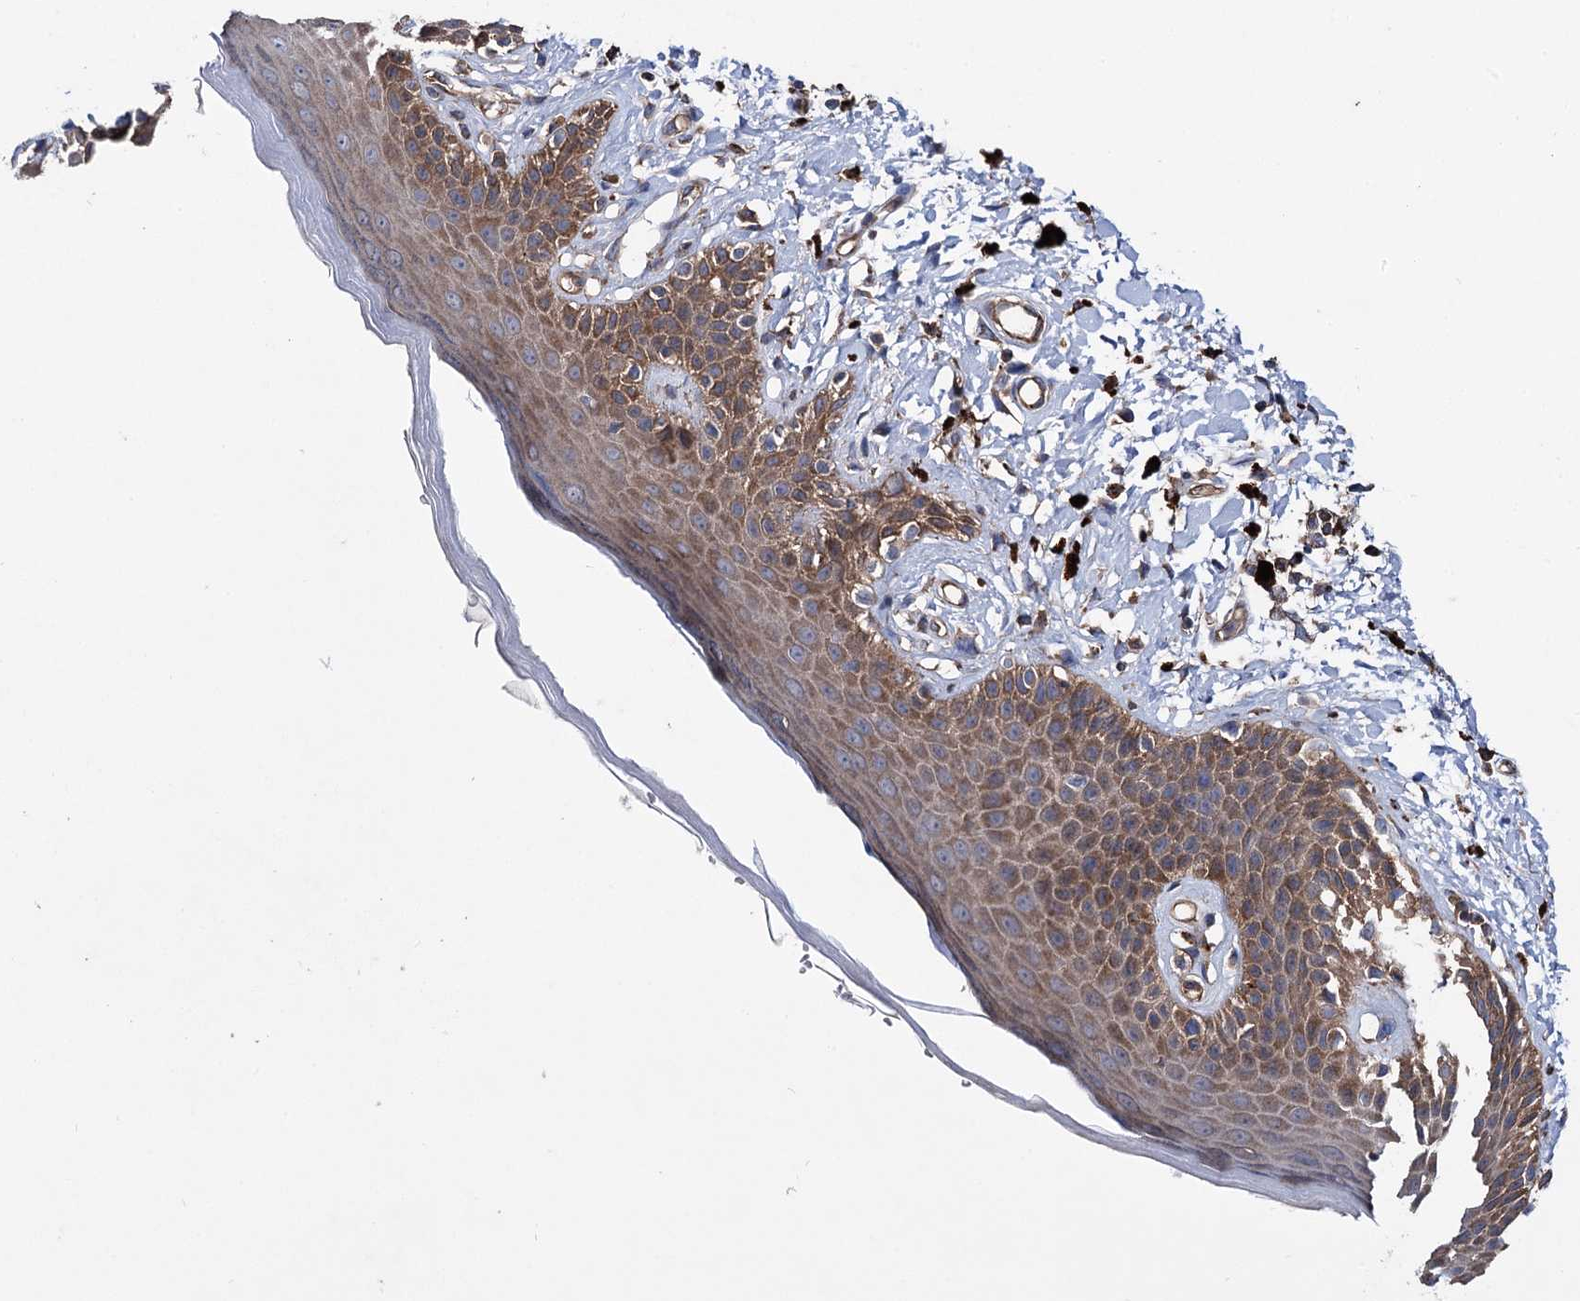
{"staining": {"intensity": "strong", "quantity": ">75%", "location": "cytoplasmic/membranous"}, "tissue": "skin", "cell_type": "Epidermal cells", "image_type": "normal", "snomed": [{"axis": "morphology", "description": "Normal tissue, NOS"}, {"axis": "topography", "description": "Anal"}], "caption": "A high amount of strong cytoplasmic/membranous staining is identified in approximately >75% of epidermal cells in benign skin. (brown staining indicates protein expression, while blue staining denotes nuclei).", "gene": "SCPEP1", "patient": {"sex": "female", "age": 78}}